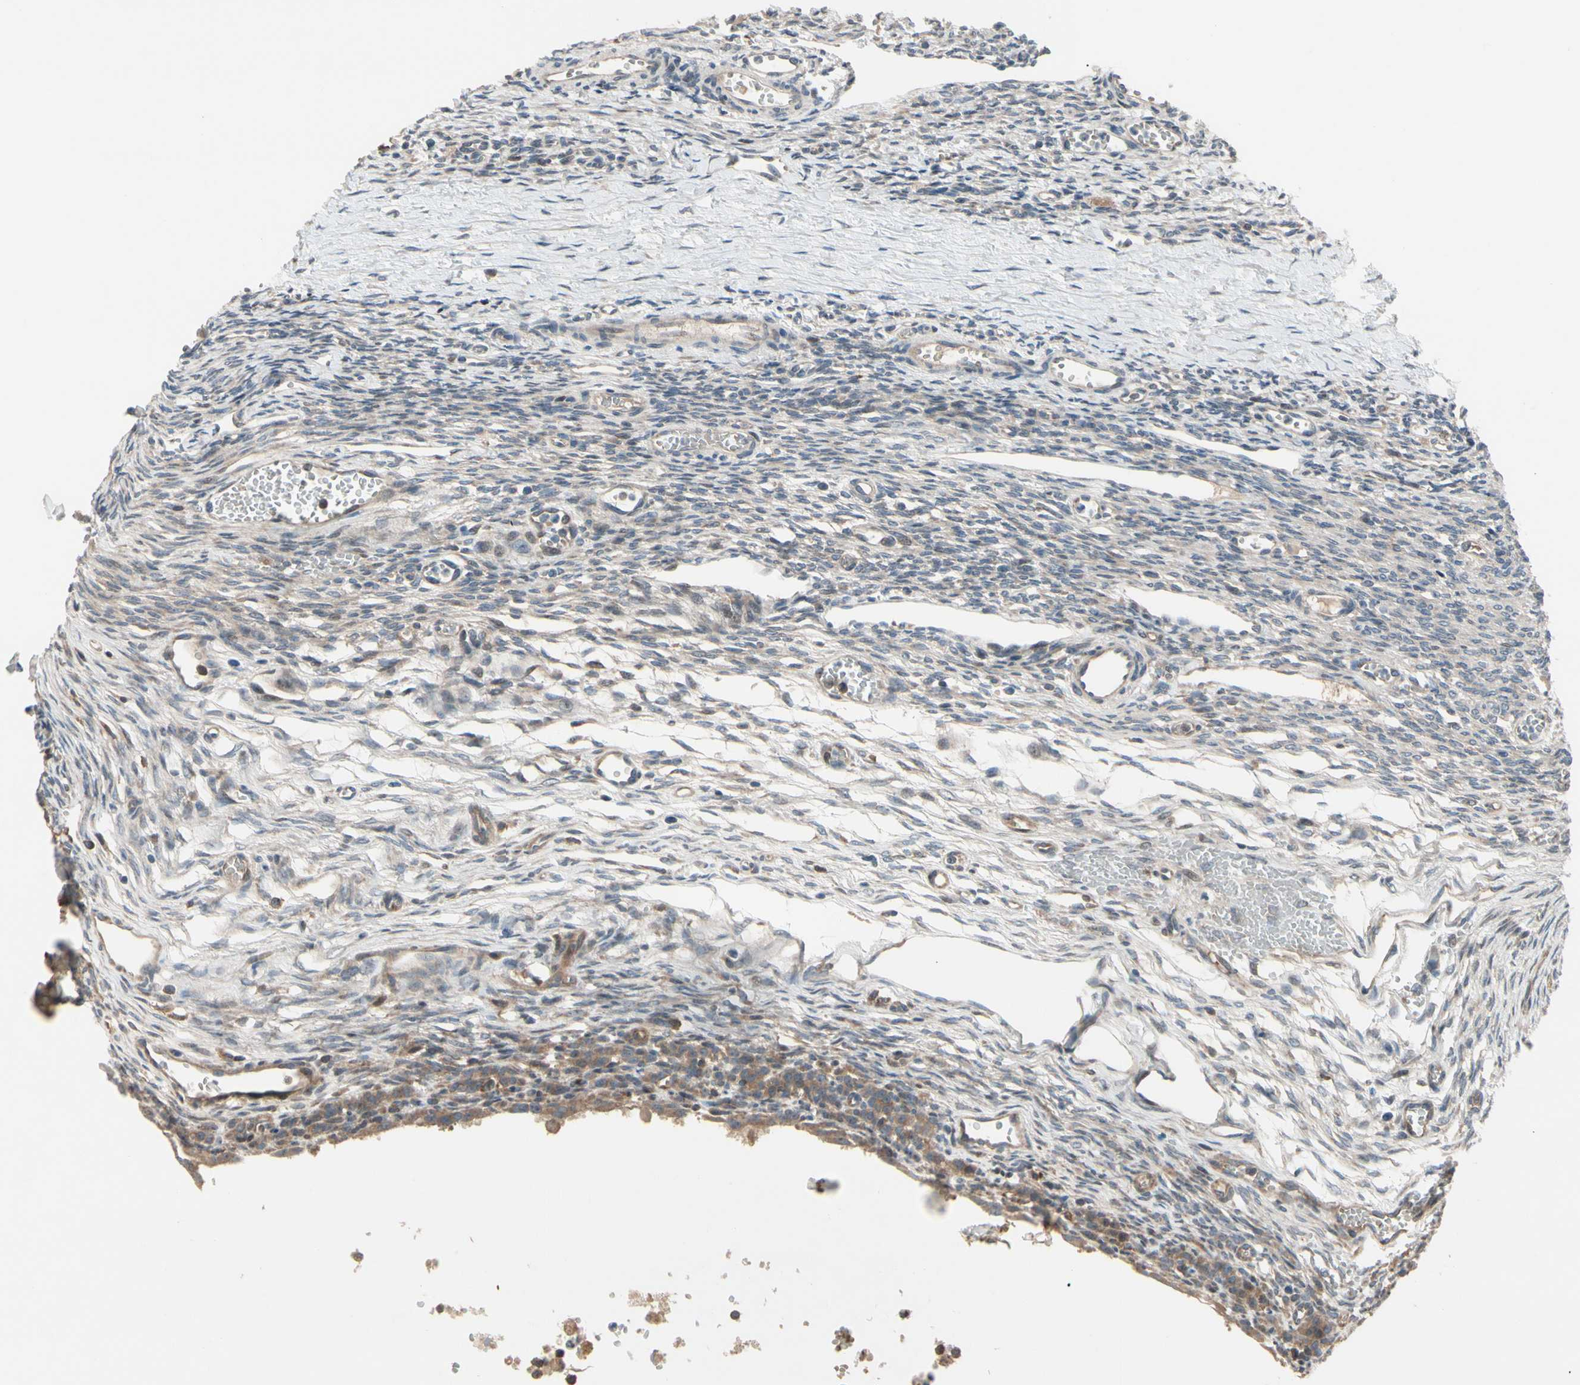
{"staining": {"intensity": "weak", "quantity": ">75%", "location": "cytoplasmic/membranous"}, "tissue": "ovary", "cell_type": "Follicle cells", "image_type": "normal", "snomed": [{"axis": "morphology", "description": "Normal tissue, NOS"}, {"axis": "topography", "description": "Ovary"}], "caption": "High-magnification brightfield microscopy of benign ovary stained with DAB (3,3'-diaminobenzidine) (brown) and counterstained with hematoxylin (blue). follicle cells exhibit weak cytoplasmic/membranous expression is appreciated in about>75% of cells.", "gene": "SNX29", "patient": {"sex": "female", "age": 33}}